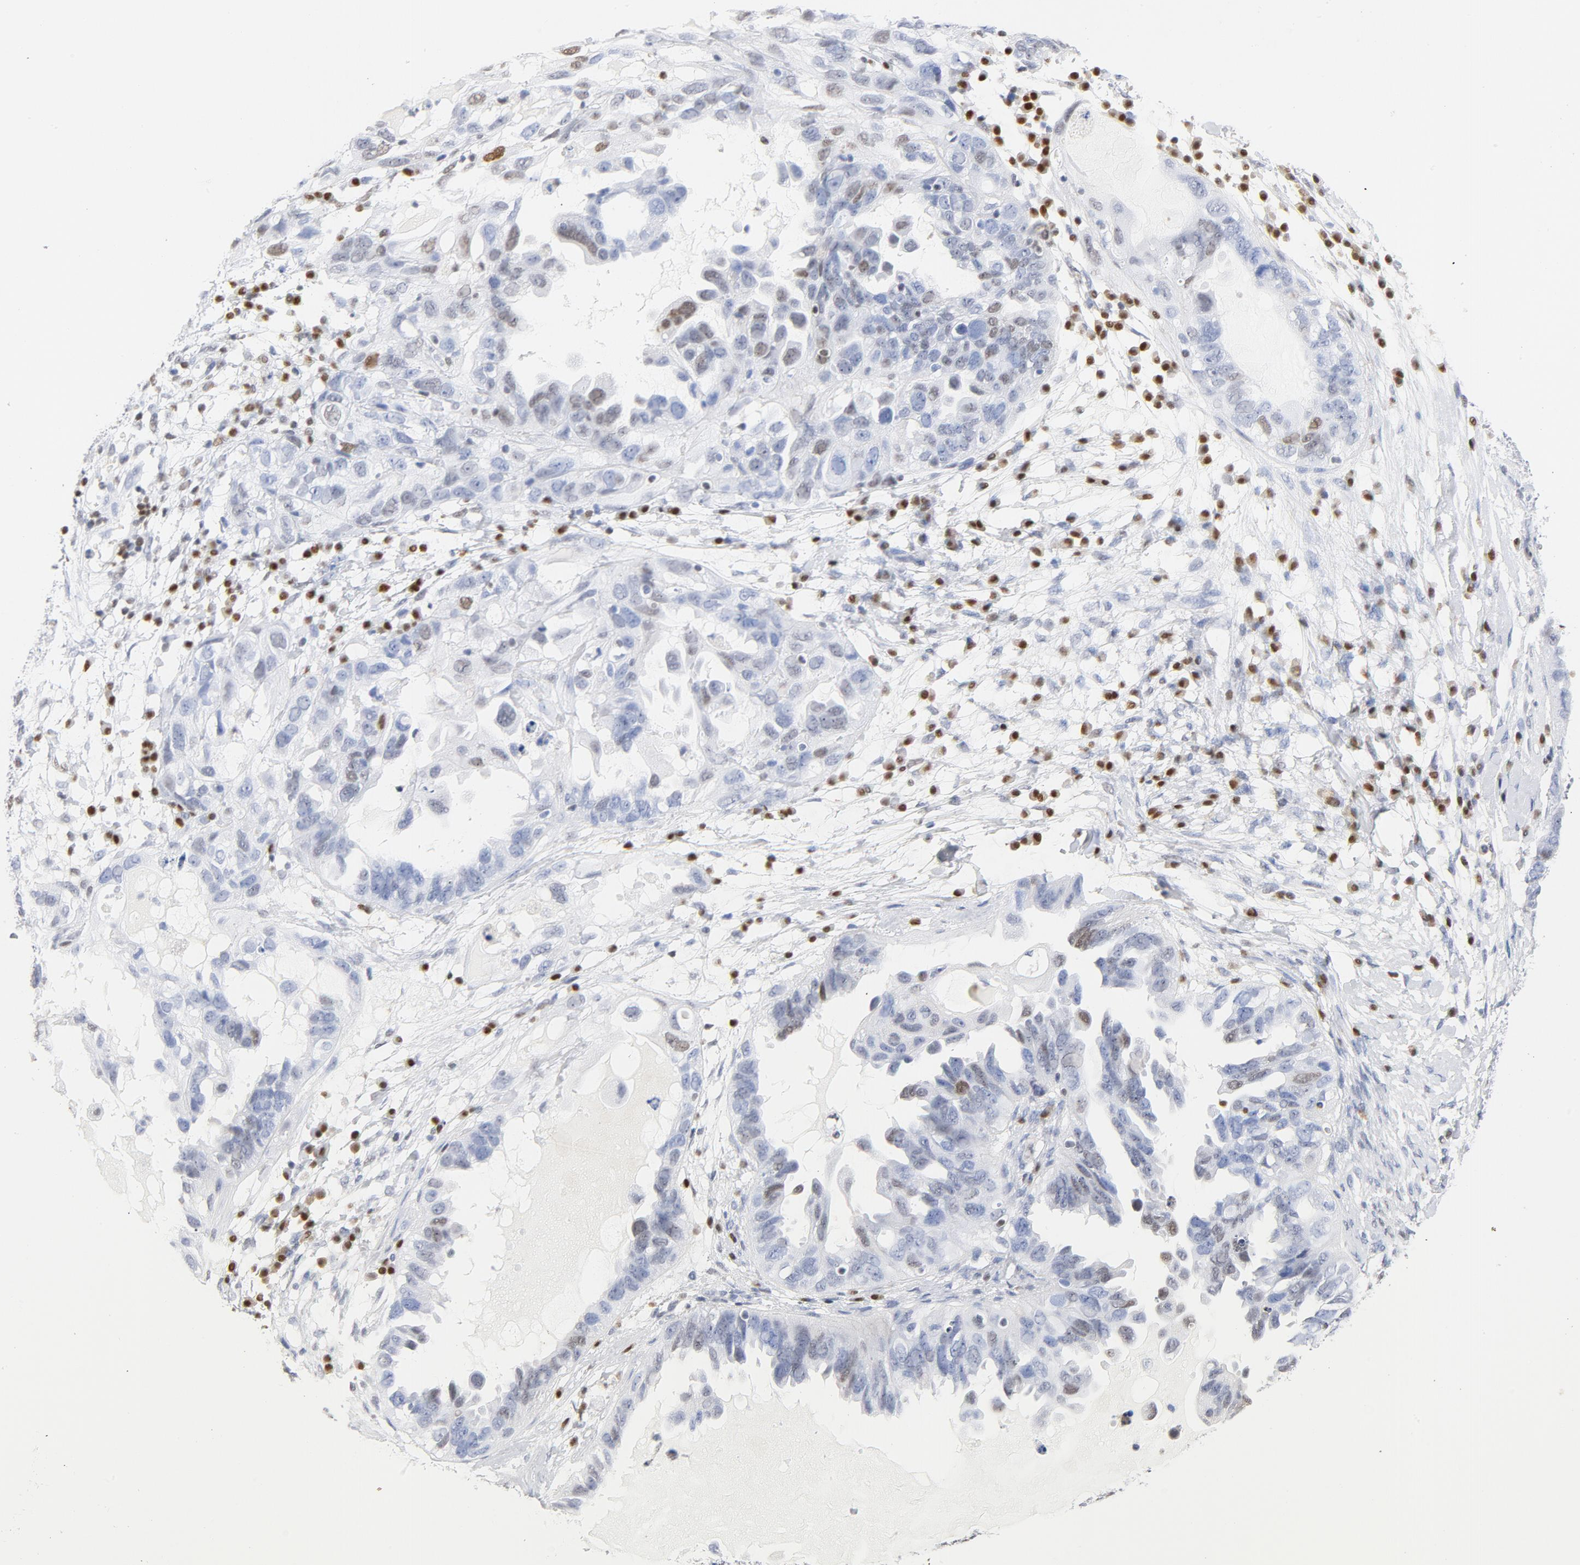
{"staining": {"intensity": "weak", "quantity": "<25%", "location": "cytoplasmic/membranous,nuclear"}, "tissue": "ovarian cancer", "cell_type": "Tumor cells", "image_type": "cancer", "snomed": [{"axis": "morphology", "description": "Cystadenocarcinoma, serous, NOS"}, {"axis": "topography", "description": "Ovary"}], "caption": "Immunohistochemistry photomicrograph of serous cystadenocarcinoma (ovarian) stained for a protein (brown), which reveals no positivity in tumor cells.", "gene": "CDKN1B", "patient": {"sex": "female", "age": 82}}